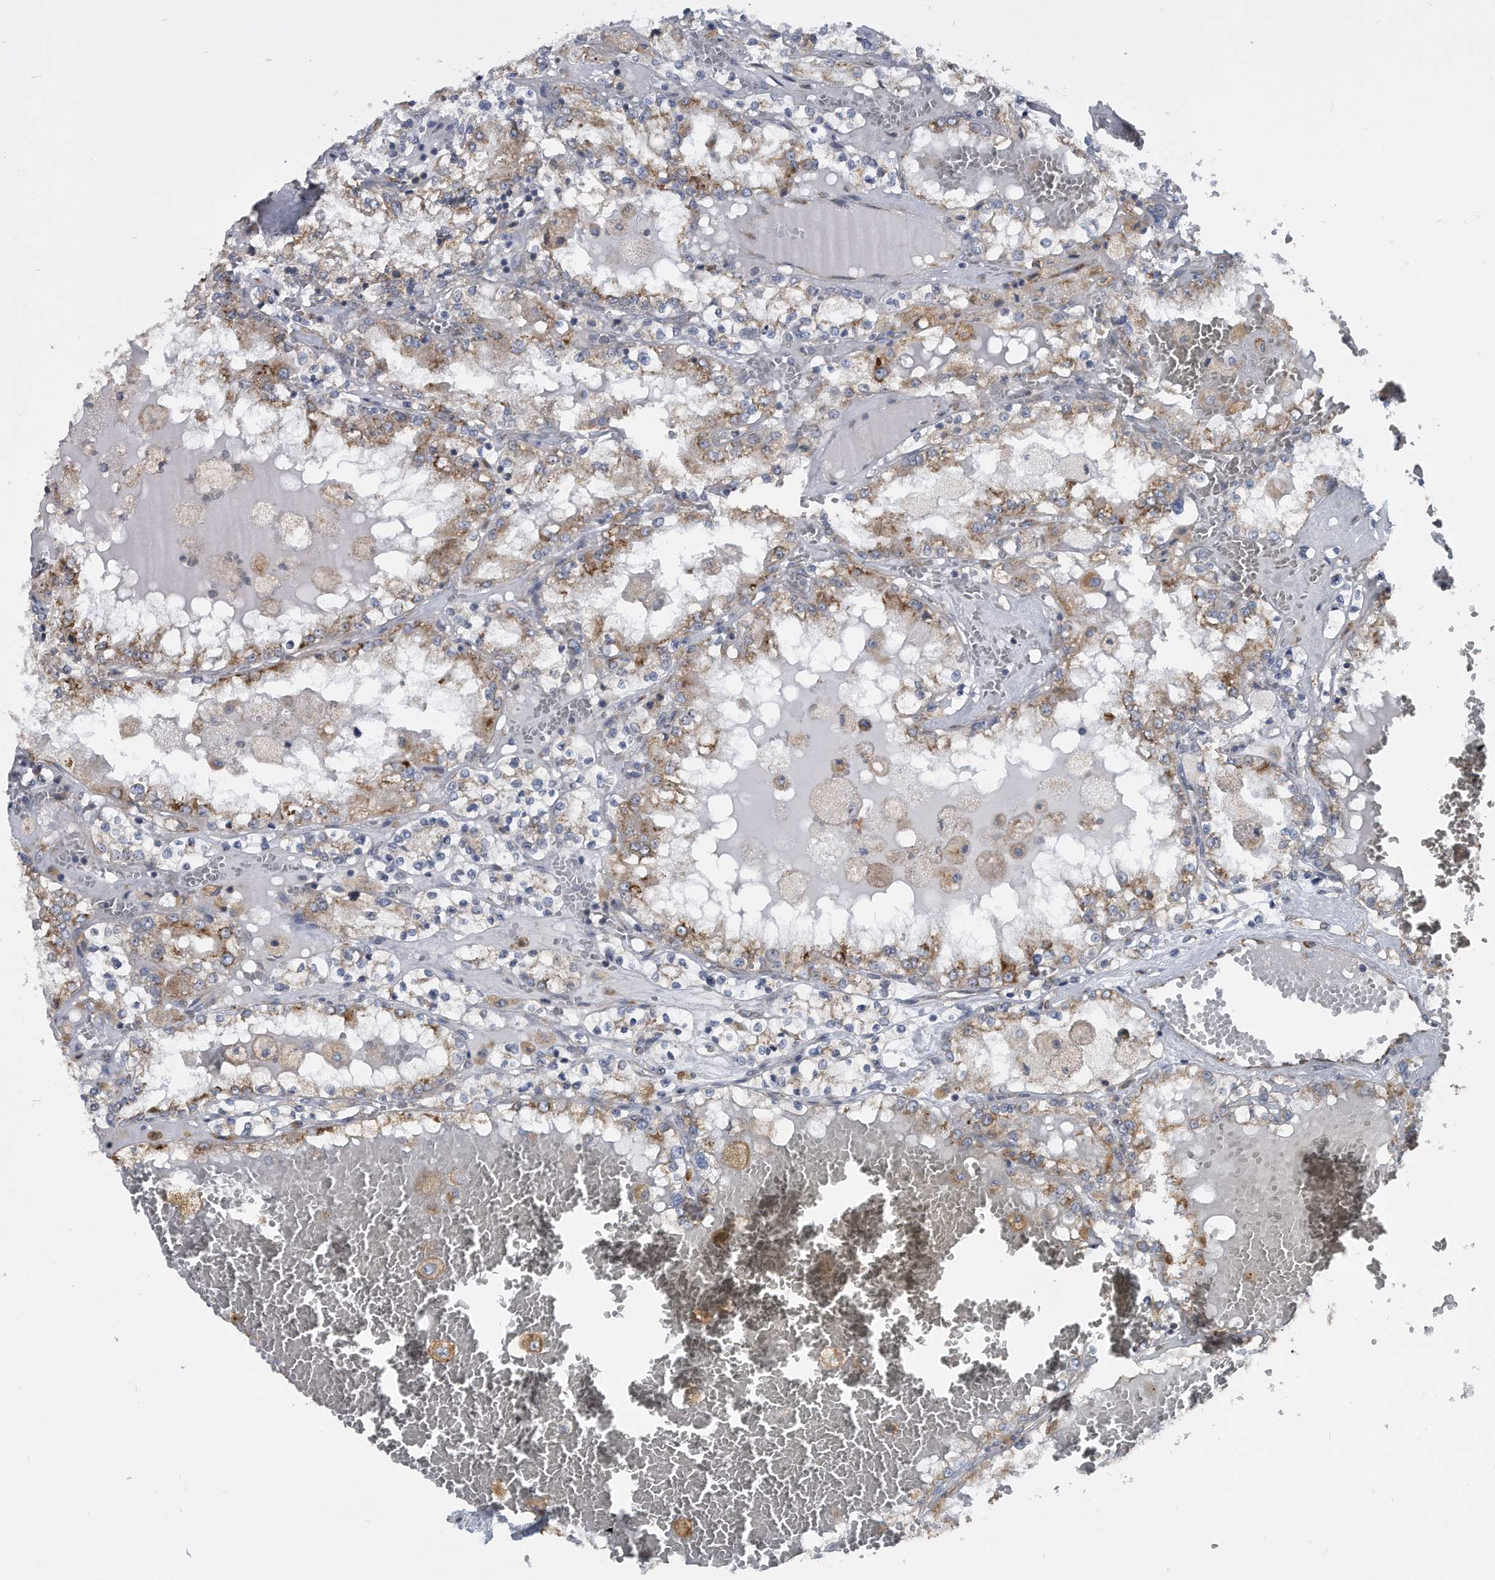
{"staining": {"intensity": "moderate", "quantity": ">75%", "location": "cytoplasmic/membranous"}, "tissue": "renal cancer", "cell_type": "Tumor cells", "image_type": "cancer", "snomed": [{"axis": "morphology", "description": "Adenocarcinoma, NOS"}, {"axis": "topography", "description": "Kidney"}], "caption": "There is medium levels of moderate cytoplasmic/membranous positivity in tumor cells of renal adenocarcinoma, as demonstrated by immunohistochemical staining (brown color).", "gene": "CCDC47", "patient": {"sex": "female", "age": 56}}